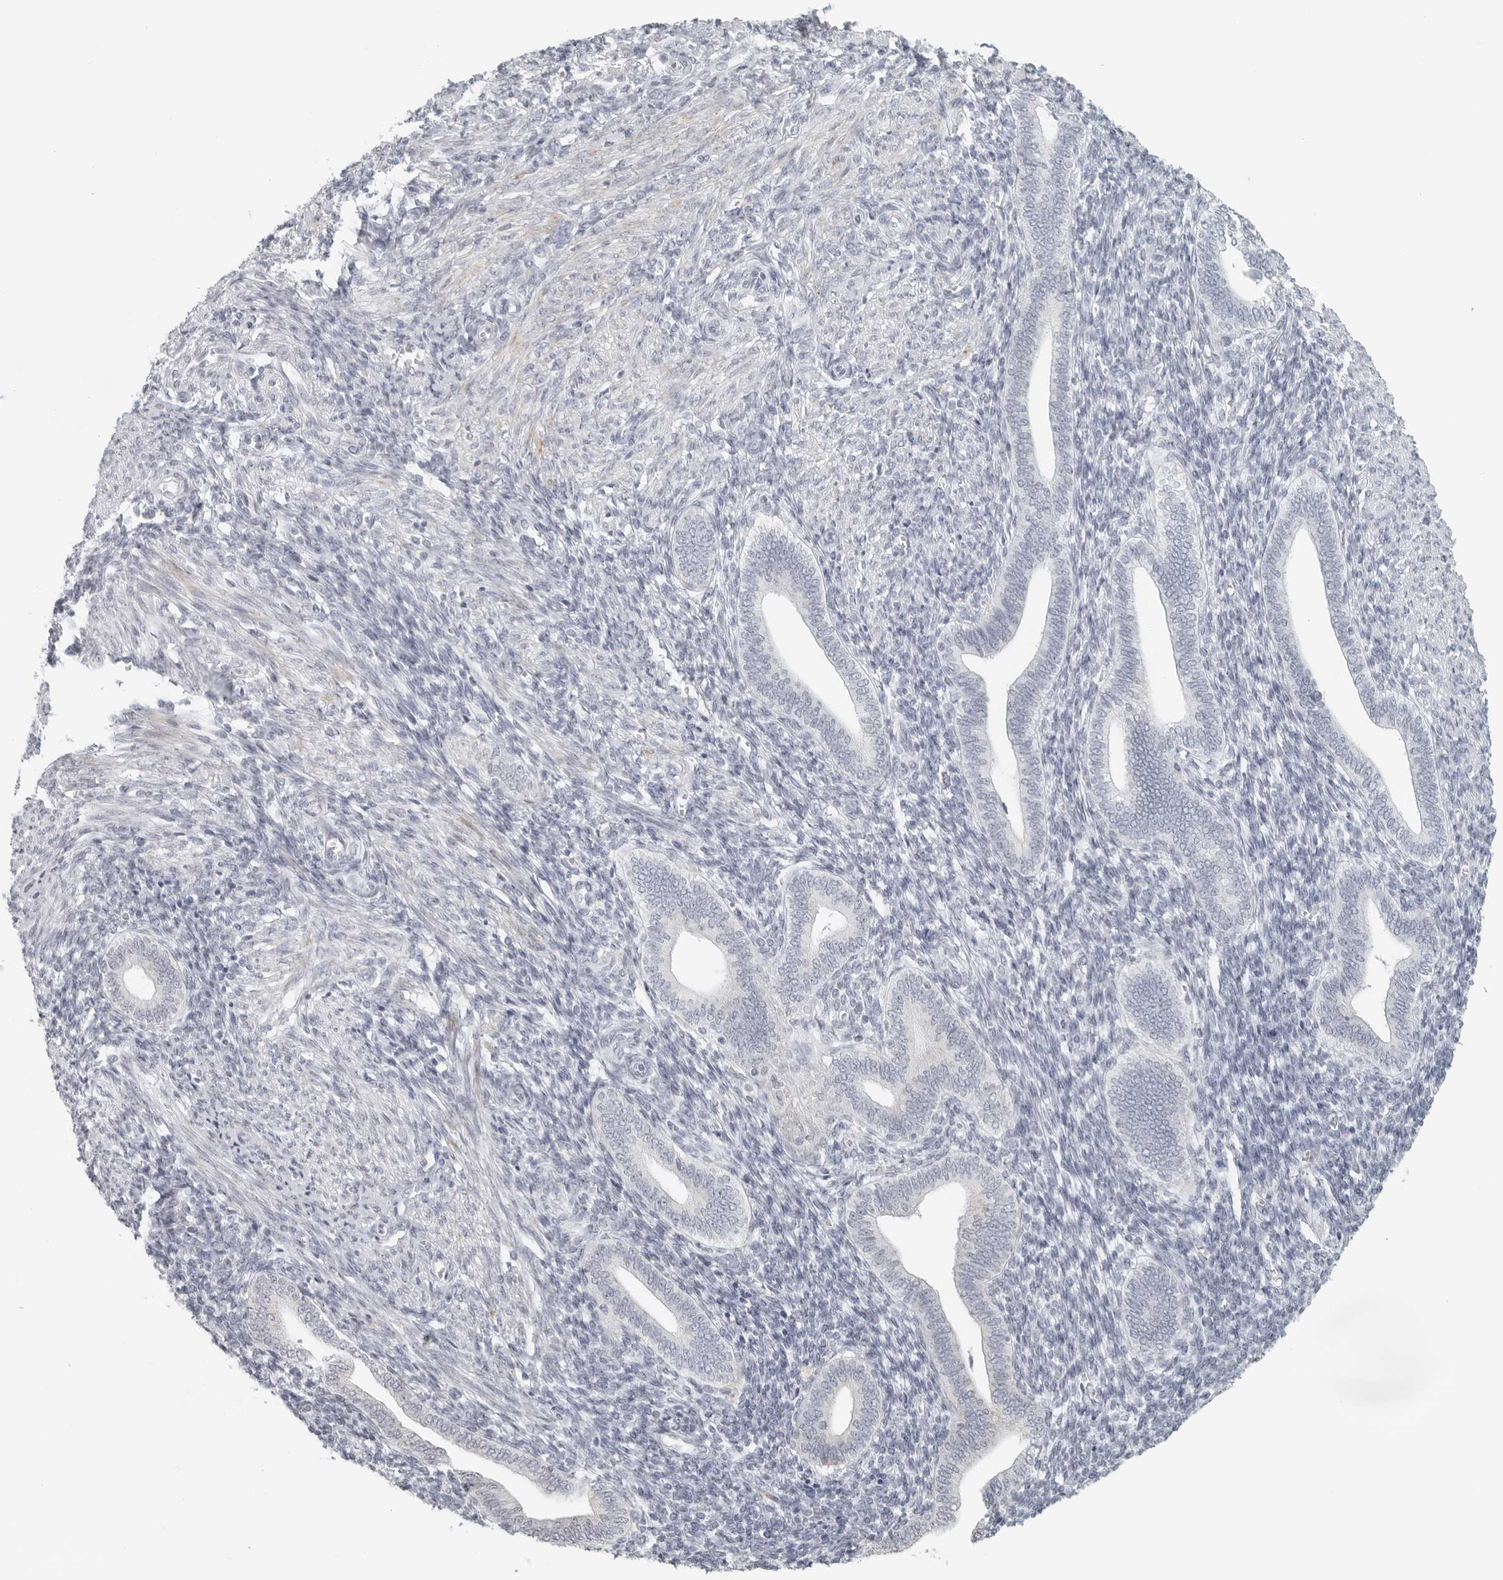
{"staining": {"intensity": "negative", "quantity": "none", "location": "none"}, "tissue": "endometrium", "cell_type": "Cells in endometrial stroma", "image_type": "normal", "snomed": [{"axis": "morphology", "description": "Normal tissue, NOS"}, {"axis": "topography", "description": "Uterus"}, {"axis": "topography", "description": "Endometrium"}], "caption": "IHC of unremarkable human endometrium displays no staining in cells in endometrial stroma. (DAB (3,3'-diaminobenzidine) immunohistochemistry visualized using brightfield microscopy, high magnification).", "gene": "RPS6KC1", "patient": {"sex": "female", "age": 33}}